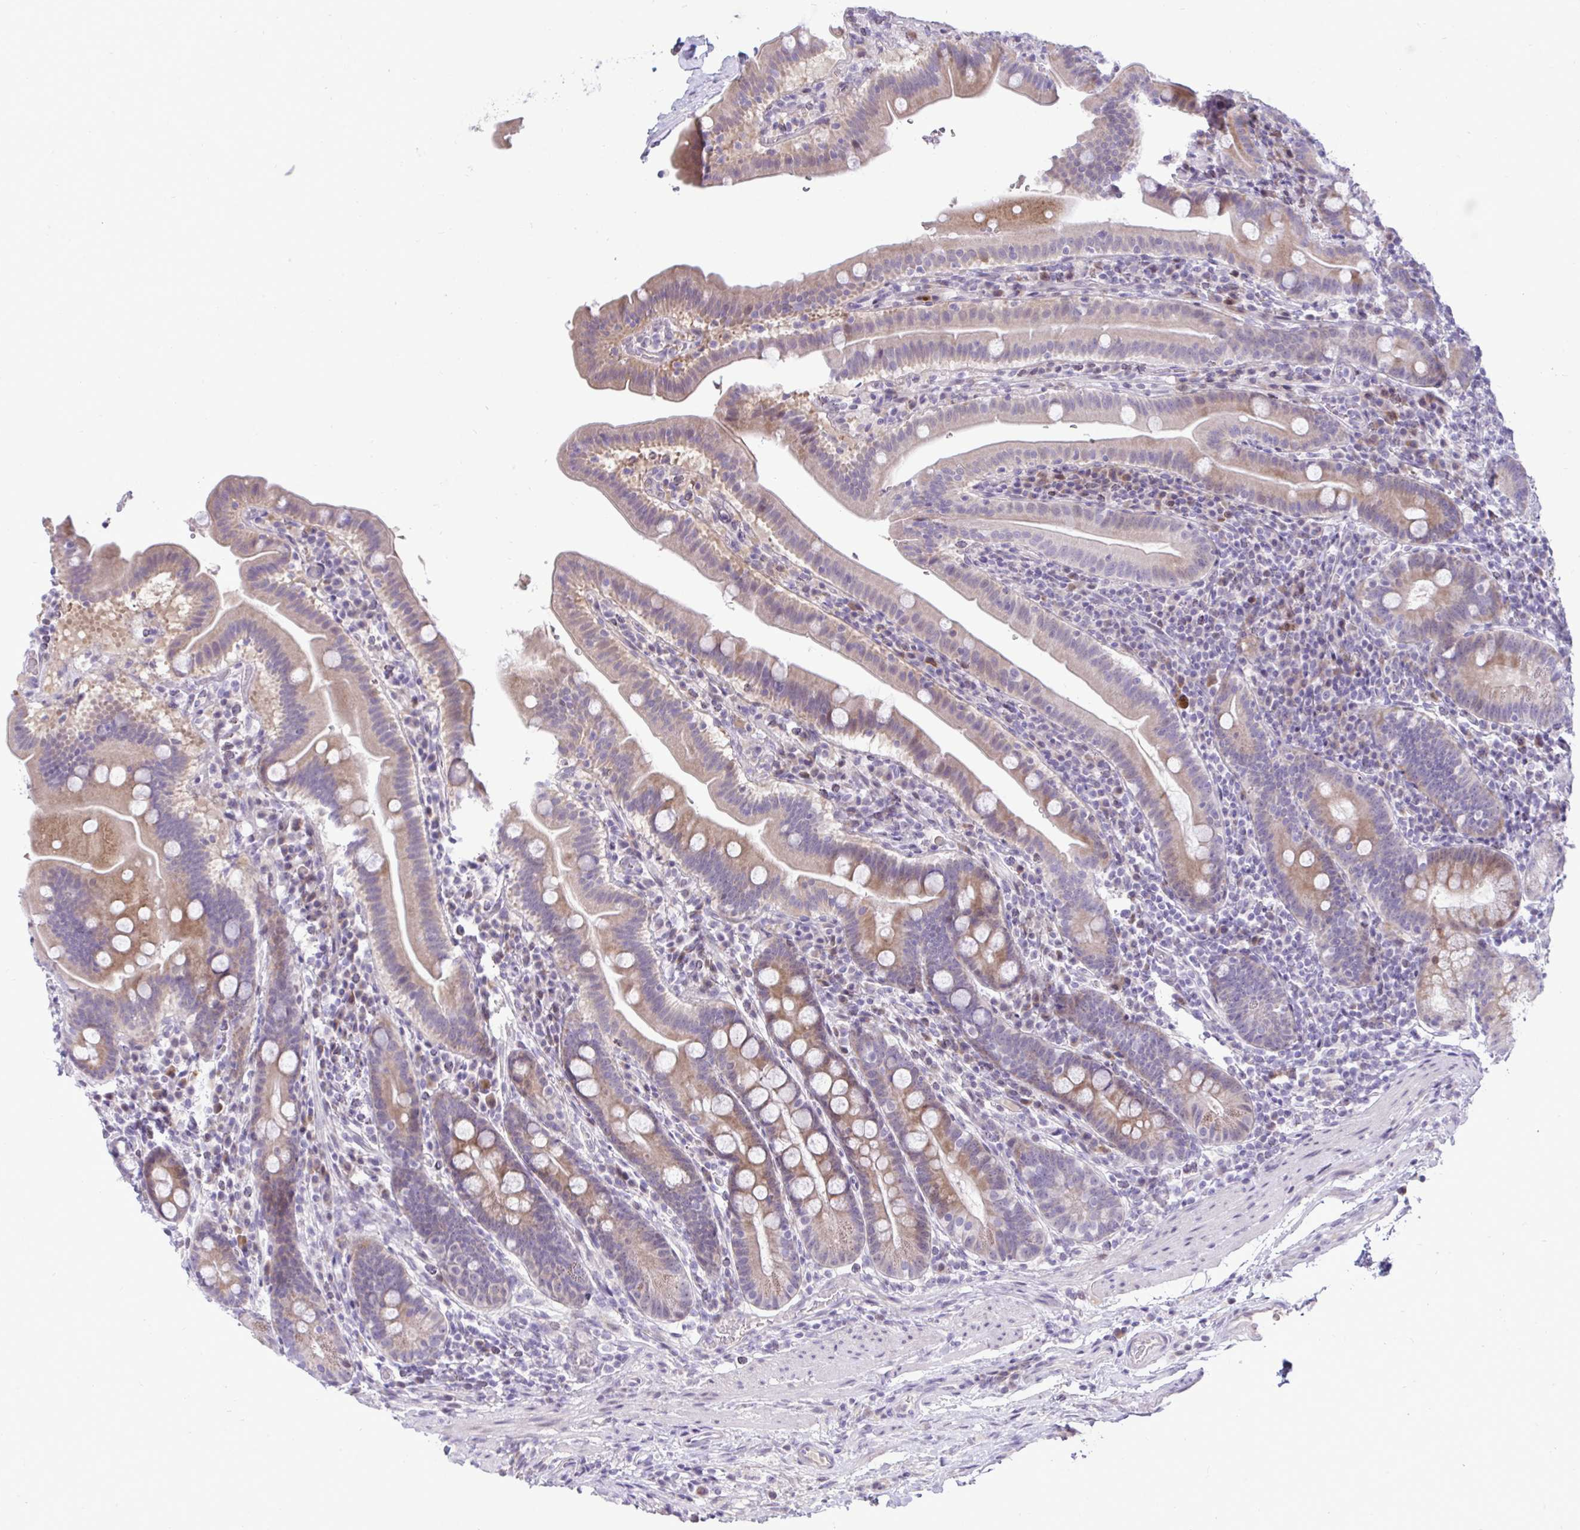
{"staining": {"intensity": "moderate", "quantity": ">75%", "location": "cytoplasmic/membranous"}, "tissue": "small intestine", "cell_type": "Glandular cells", "image_type": "normal", "snomed": [{"axis": "morphology", "description": "Normal tissue, NOS"}, {"axis": "topography", "description": "Small intestine"}], "caption": "A medium amount of moderate cytoplasmic/membranous expression is present in about >75% of glandular cells in normal small intestine.", "gene": "EPOP", "patient": {"sex": "male", "age": 26}}